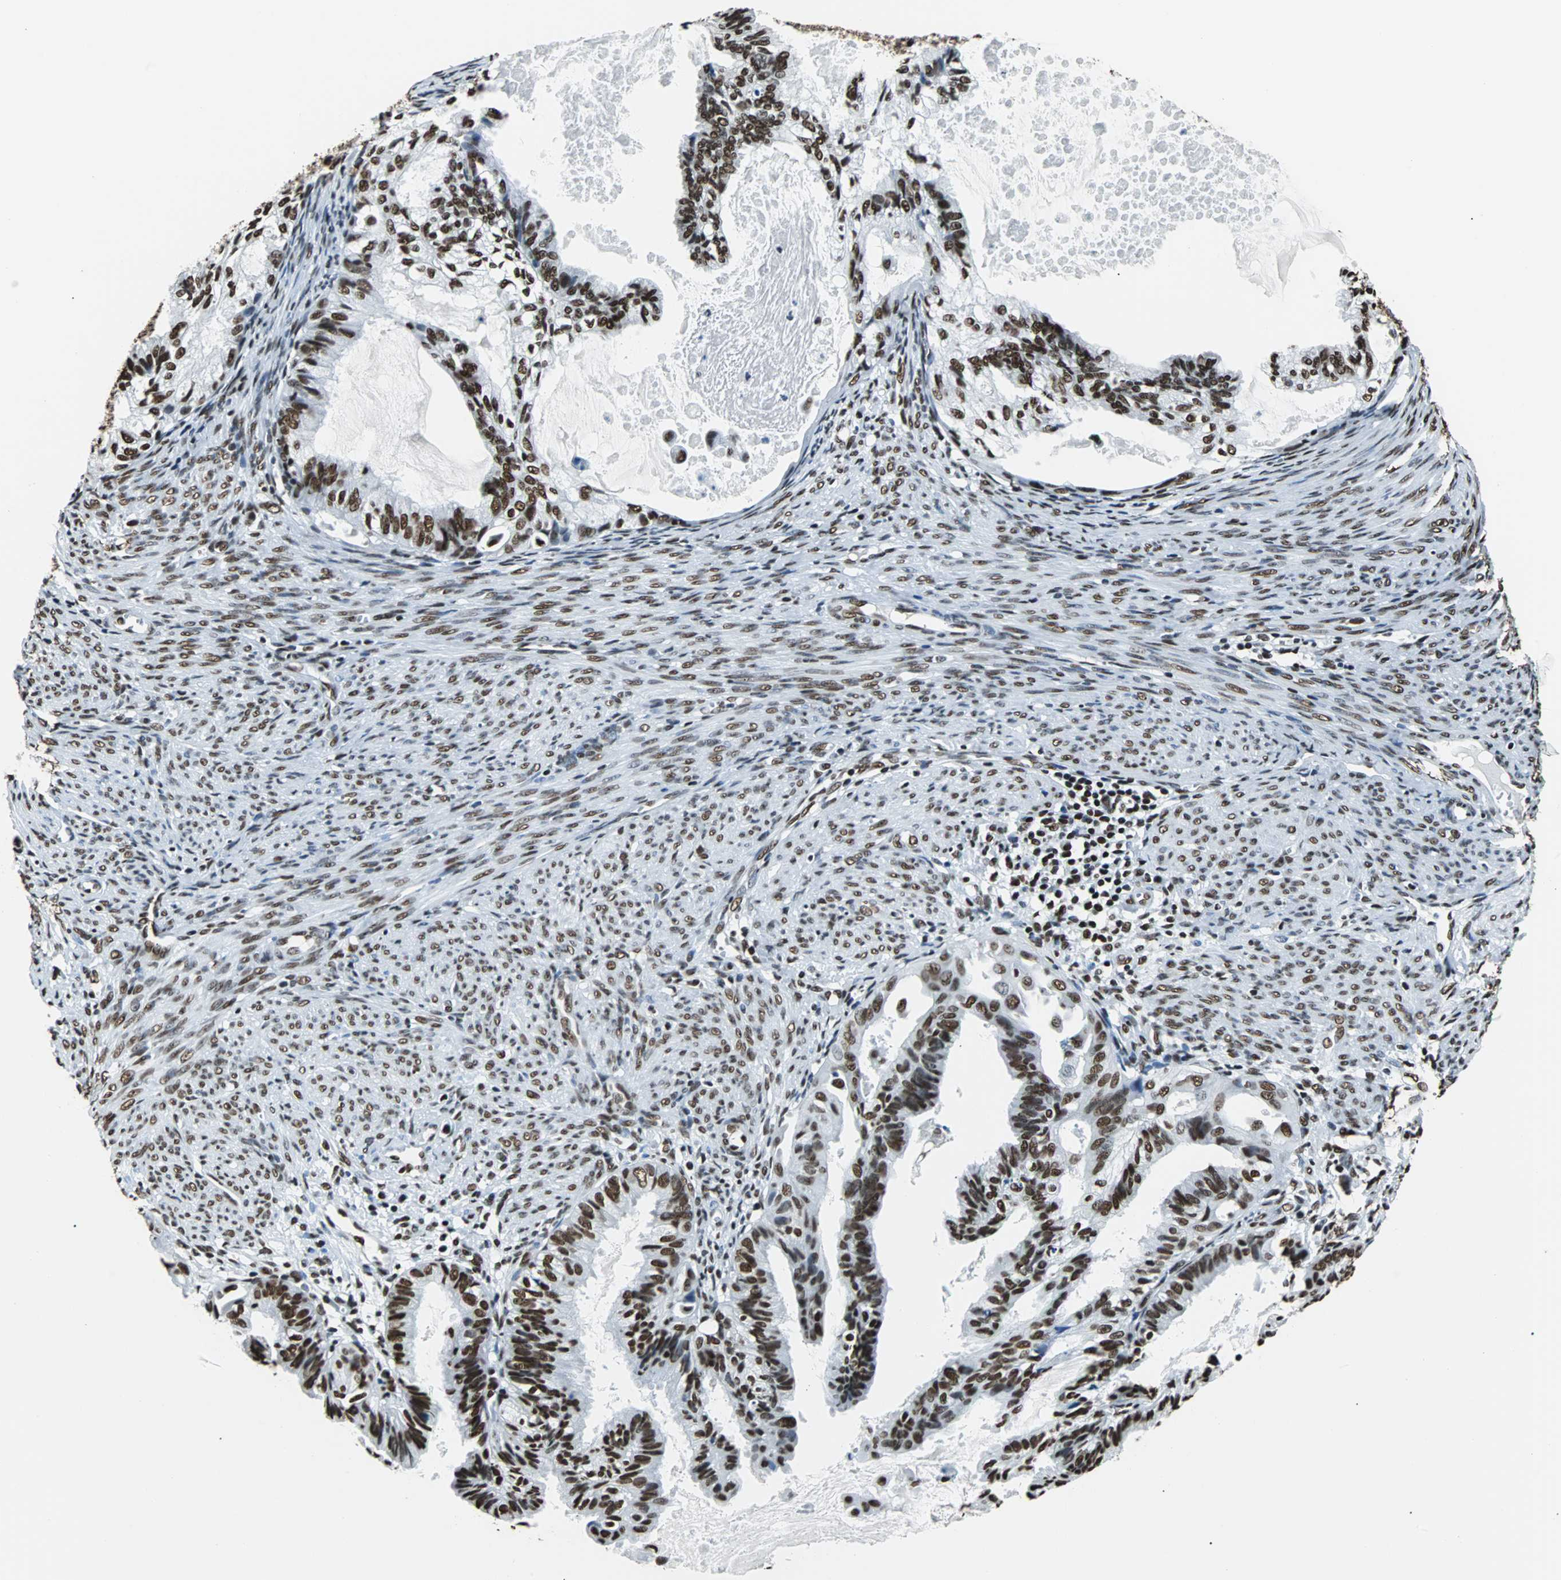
{"staining": {"intensity": "strong", "quantity": ">75%", "location": "nuclear"}, "tissue": "cervical cancer", "cell_type": "Tumor cells", "image_type": "cancer", "snomed": [{"axis": "morphology", "description": "Normal tissue, NOS"}, {"axis": "morphology", "description": "Adenocarcinoma, NOS"}, {"axis": "topography", "description": "Cervix"}, {"axis": "topography", "description": "Endometrium"}], "caption": "Protein expression analysis of cervical cancer shows strong nuclear positivity in about >75% of tumor cells.", "gene": "FUBP1", "patient": {"sex": "female", "age": 86}}